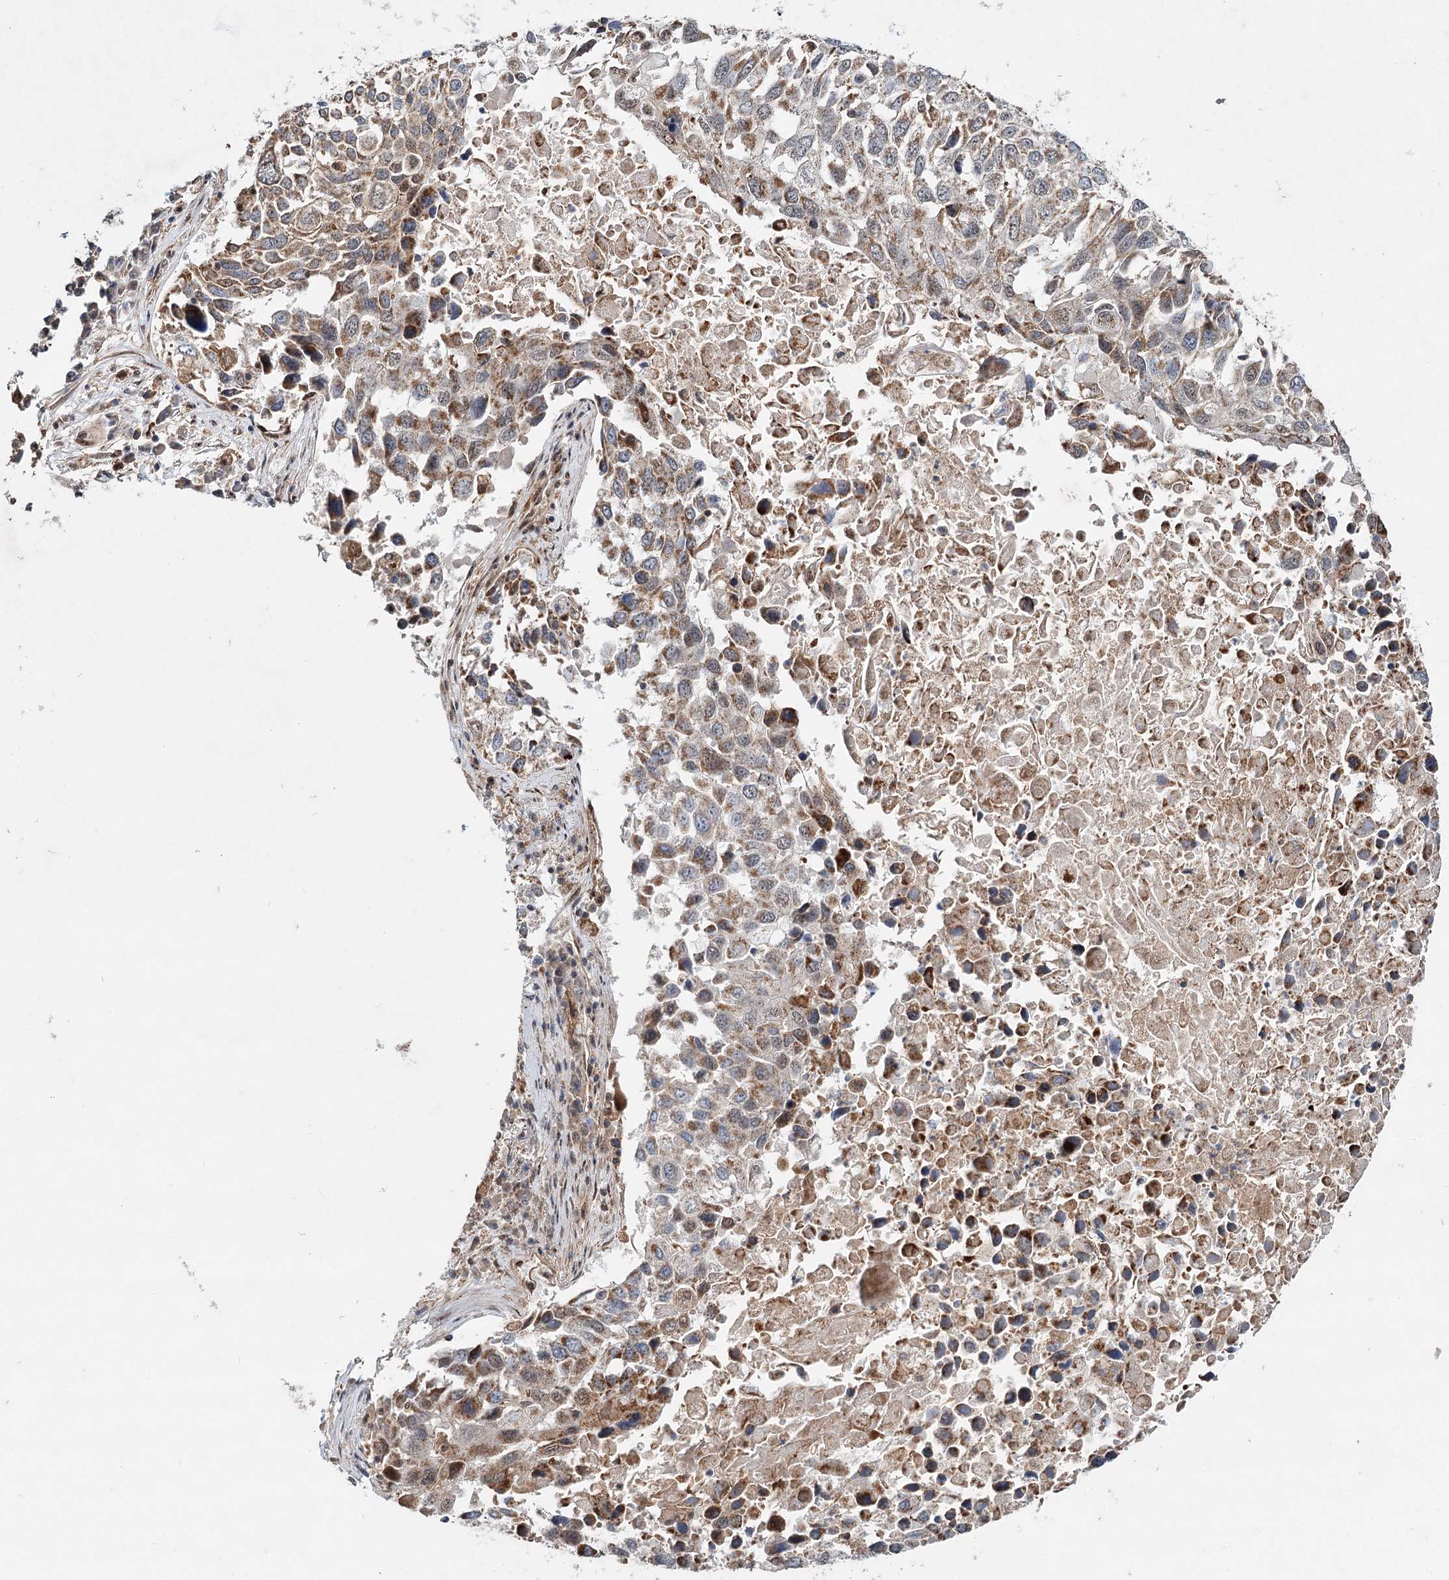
{"staining": {"intensity": "weak", "quantity": "25%-75%", "location": "cytoplasmic/membranous"}, "tissue": "lung cancer", "cell_type": "Tumor cells", "image_type": "cancer", "snomed": [{"axis": "morphology", "description": "Squamous cell carcinoma, NOS"}, {"axis": "topography", "description": "Lung"}], "caption": "Lung cancer (squamous cell carcinoma) stained with immunohistochemistry (IHC) displays weak cytoplasmic/membranous expression in about 25%-75% of tumor cells.", "gene": "C12orf4", "patient": {"sex": "male", "age": 65}}